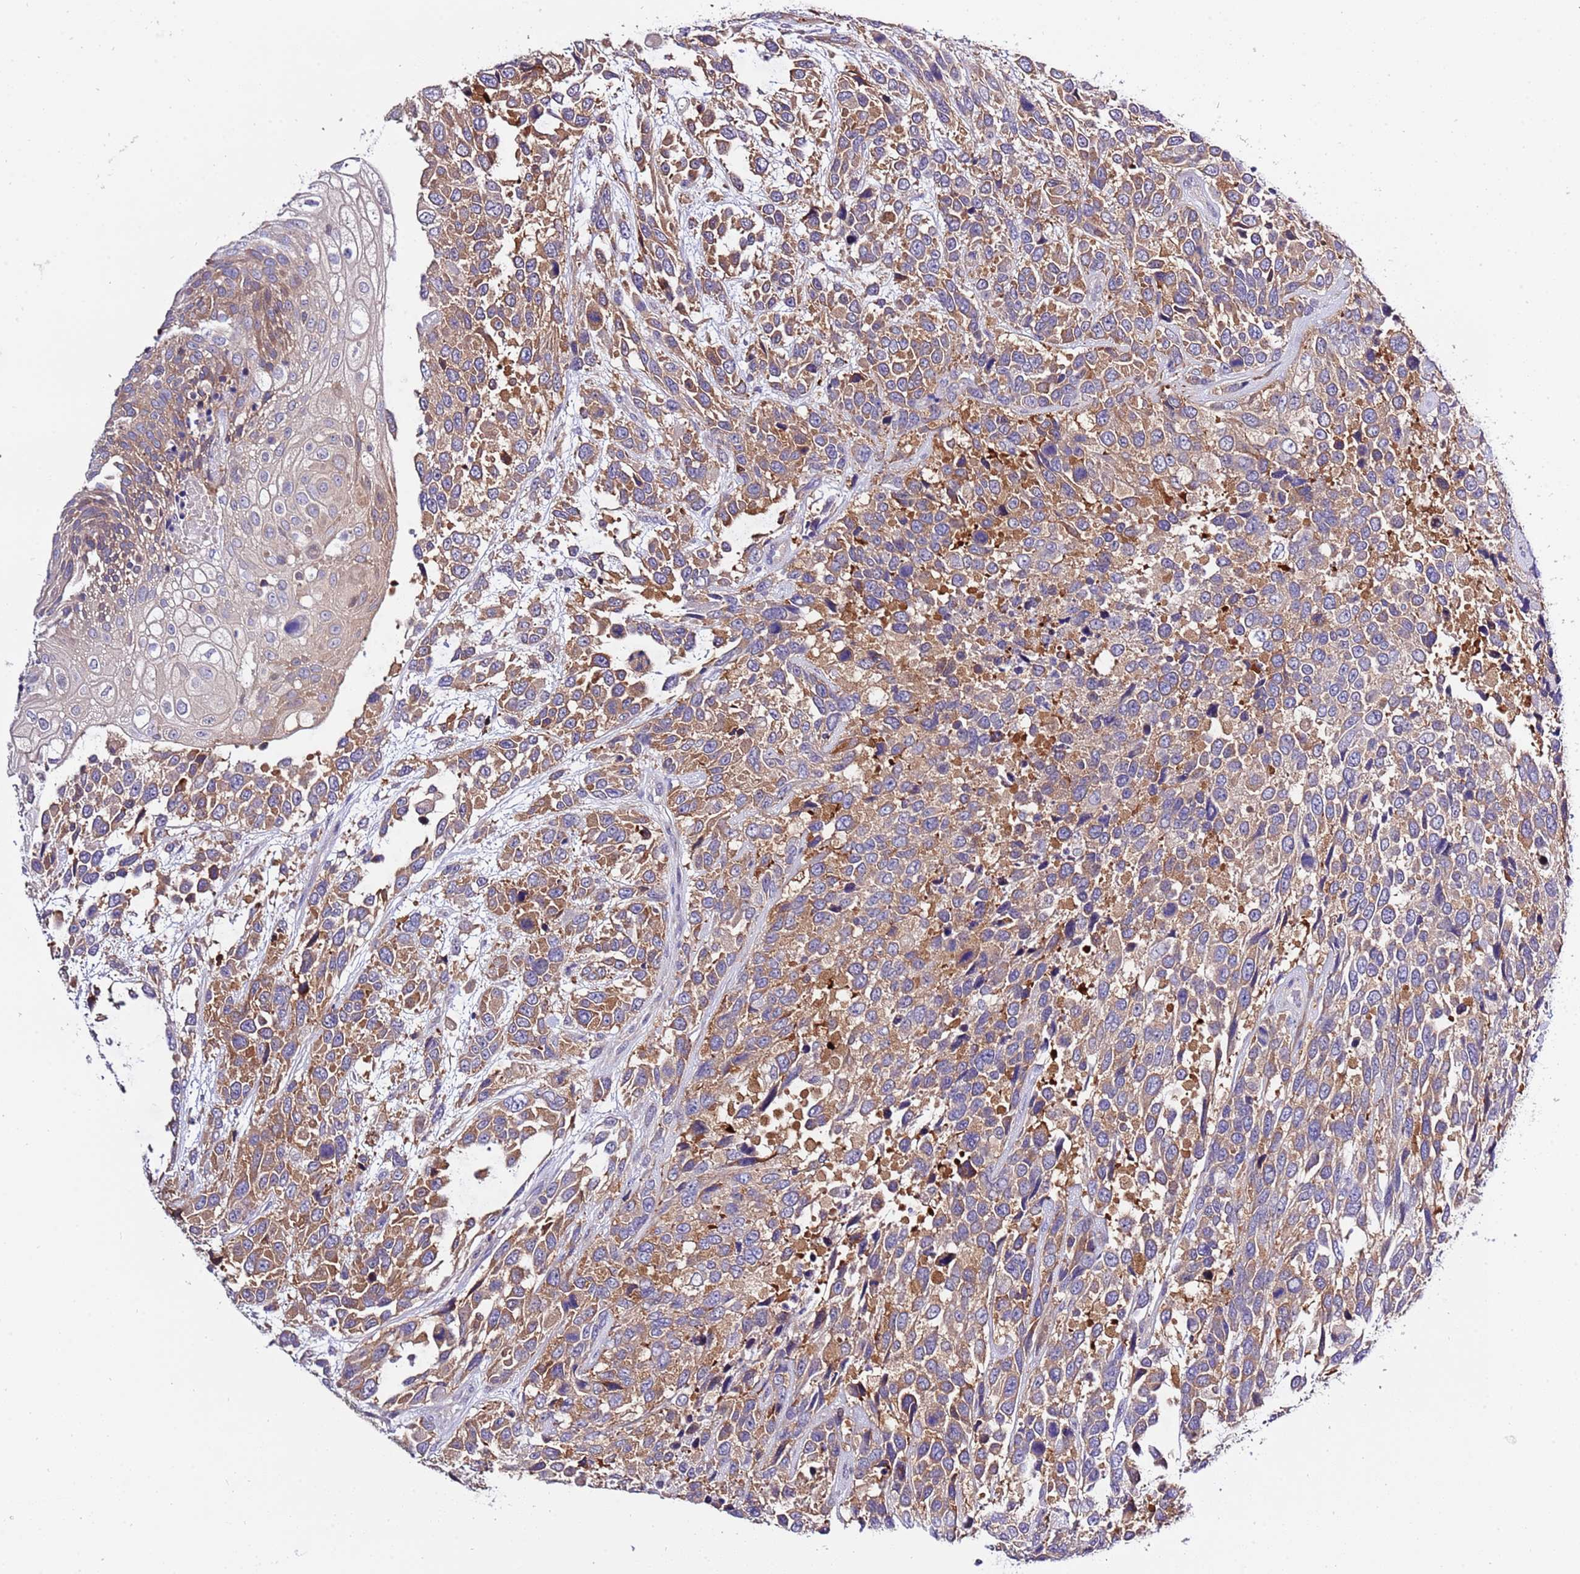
{"staining": {"intensity": "moderate", "quantity": ">75%", "location": "cytoplasmic/membranous"}, "tissue": "urothelial cancer", "cell_type": "Tumor cells", "image_type": "cancer", "snomed": [{"axis": "morphology", "description": "Urothelial carcinoma, High grade"}, {"axis": "topography", "description": "Urinary bladder"}], "caption": "Moderate cytoplasmic/membranous staining for a protein is present in approximately >75% of tumor cells of high-grade urothelial carcinoma using immunohistochemistry.", "gene": "STIP1", "patient": {"sex": "female", "age": 70}}